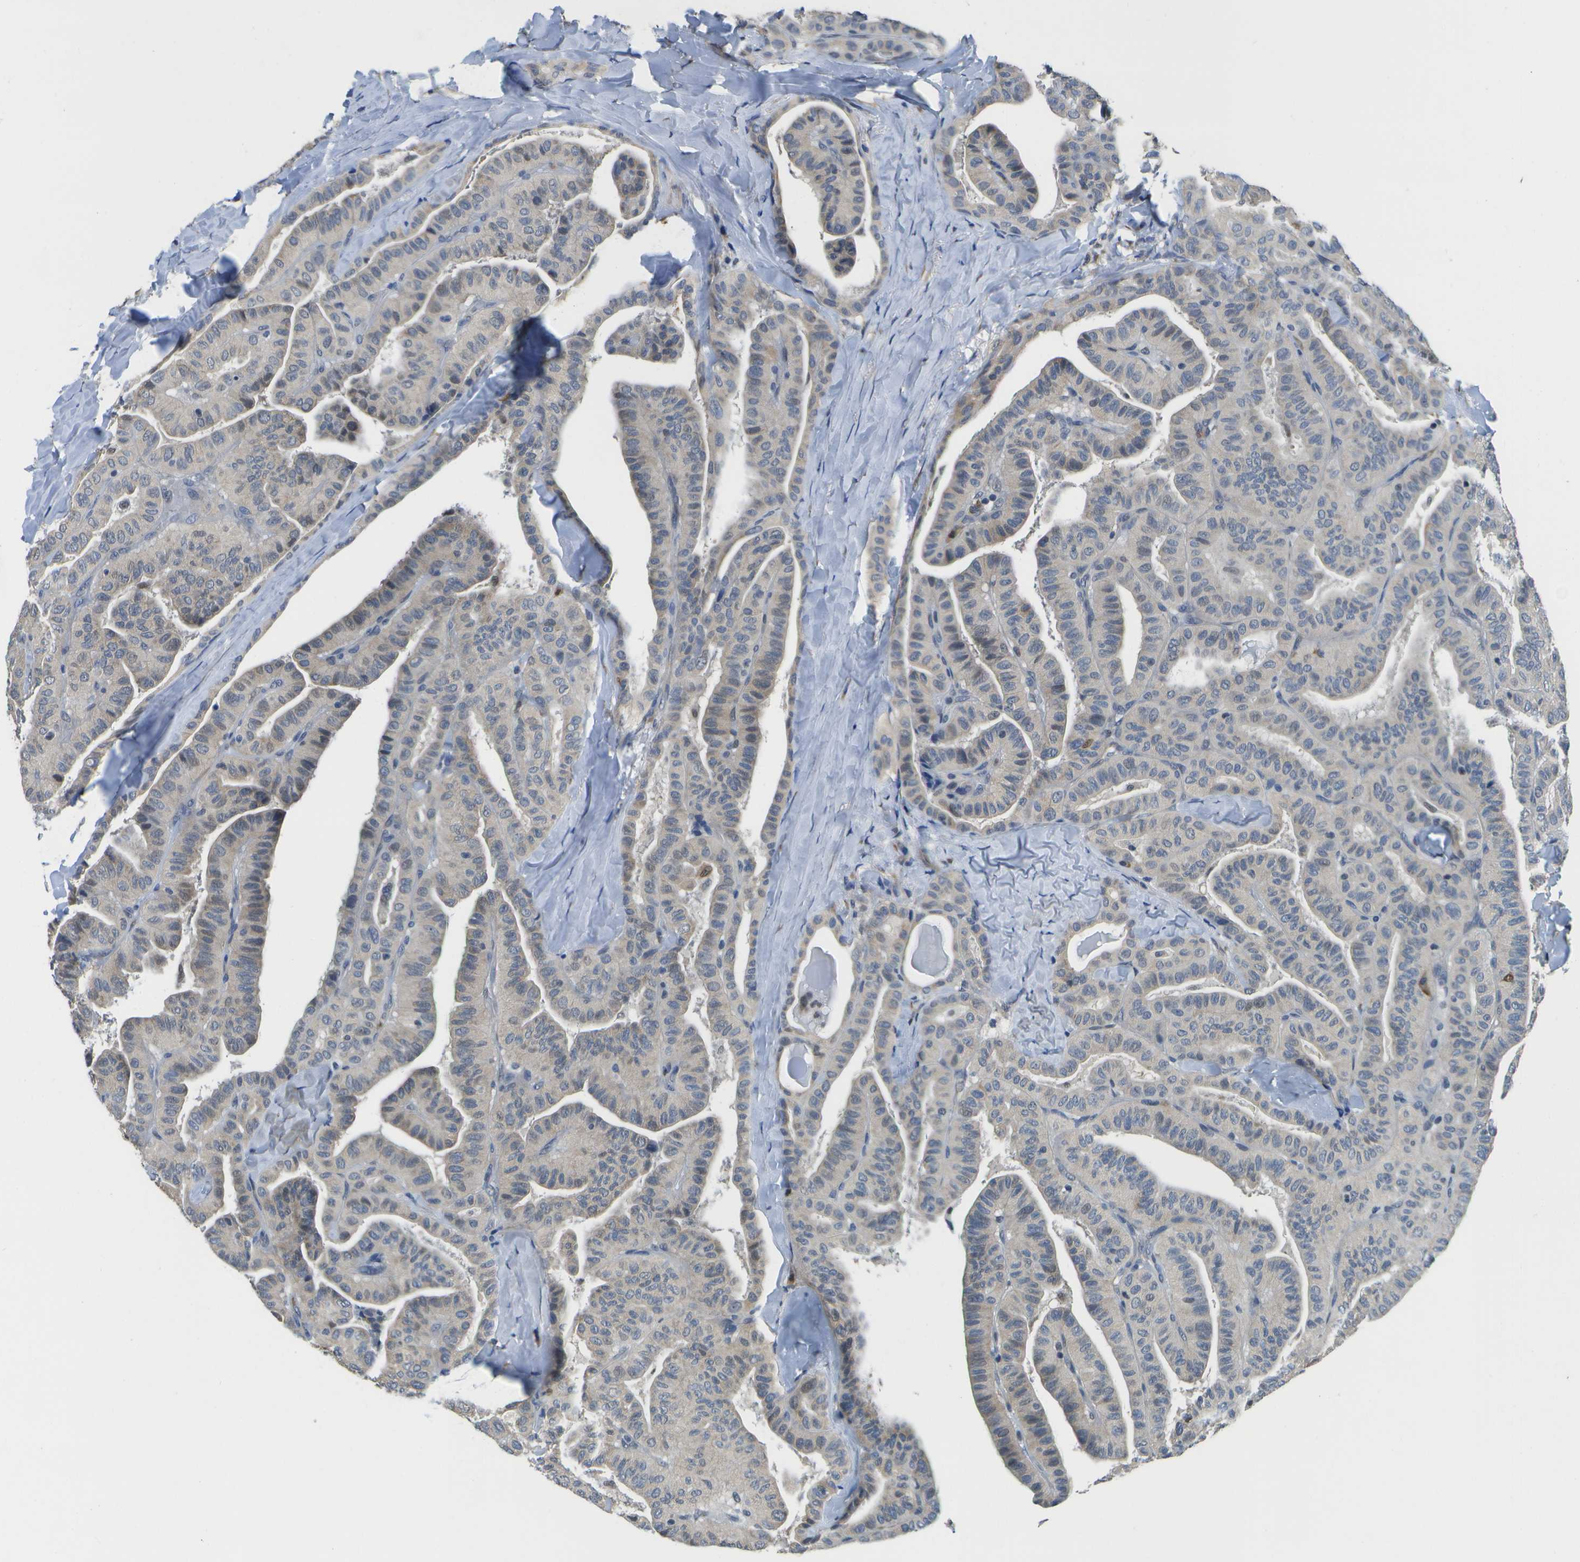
{"staining": {"intensity": "moderate", "quantity": "<25%", "location": "cytoplasmic/membranous"}, "tissue": "thyroid cancer", "cell_type": "Tumor cells", "image_type": "cancer", "snomed": [{"axis": "morphology", "description": "Papillary adenocarcinoma, NOS"}, {"axis": "topography", "description": "Thyroid gland"}], "caption": "Protein expression analysis of human papillary adenocarcinoma (thyroid) reveals moderate cytoplasmic/membranous positivity in about <25% of tumor cells. (DAB (3,3'-diaminobenzidine) IHC with brightfield microscopy, high magnification).", "gene": "DSE", "patient": {"sex": "male", "age": 77}}